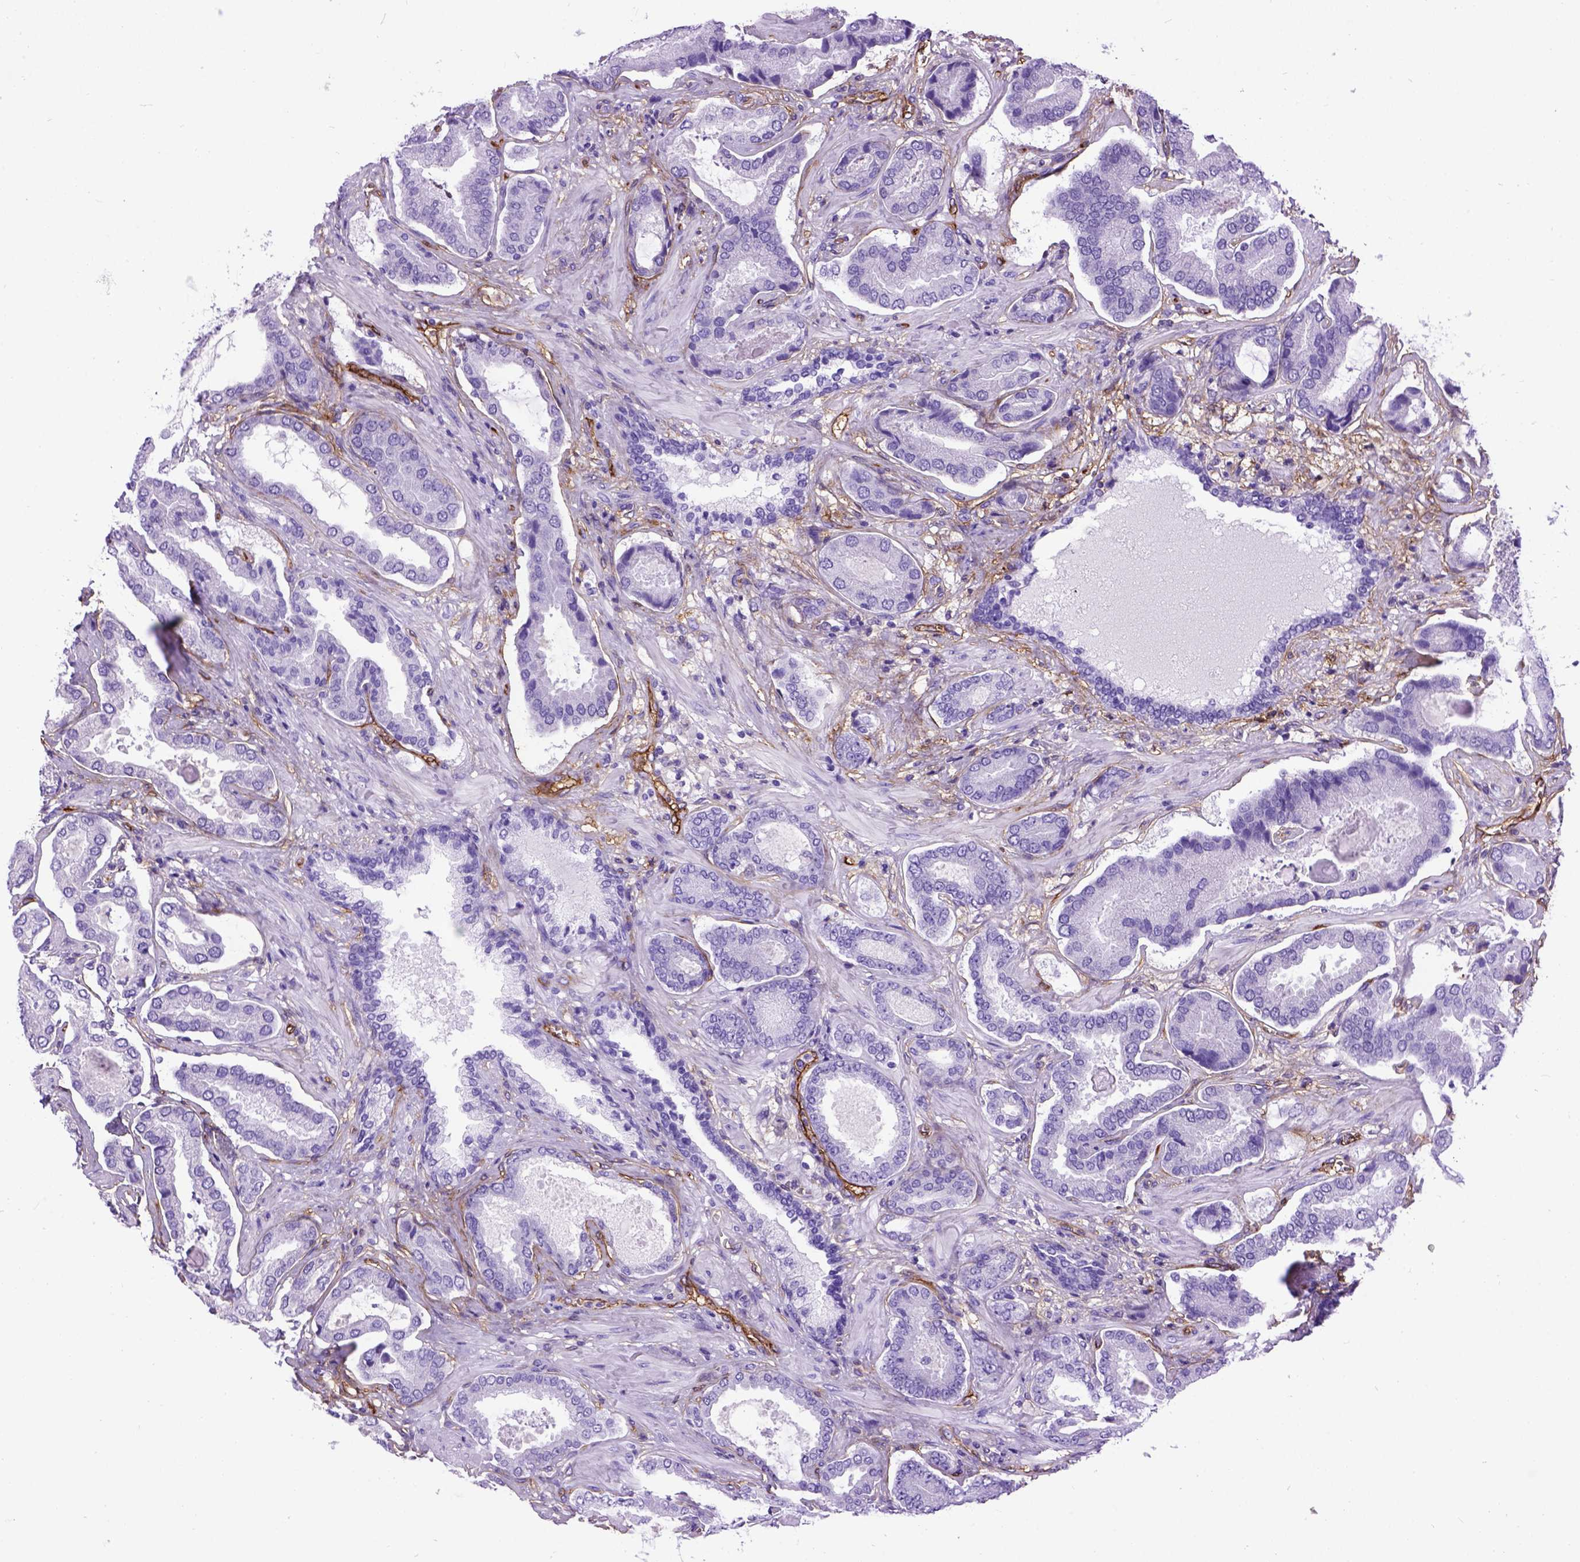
{"staining": {"intensity": "negative", "quantity": "none", "location": "none"}, "tissue": "prostate cancer", "cell_type": "Tumor cells", "image_type": "cancer", "snomed": [{"axis": "morphology", "description": "Adenocarcinoma, NOS"}, {"axis": "topography", "description": "Prostate"}], "caption": "A micrograph of prostate cancer stained for a protein shows no brown staining in tumor cells. The staining is performed using DAB brown chromogen with nuclei counter-stained in using hematoxylin.", "gene": "ENG", "patient": {"sex": "male", "age": 64}}